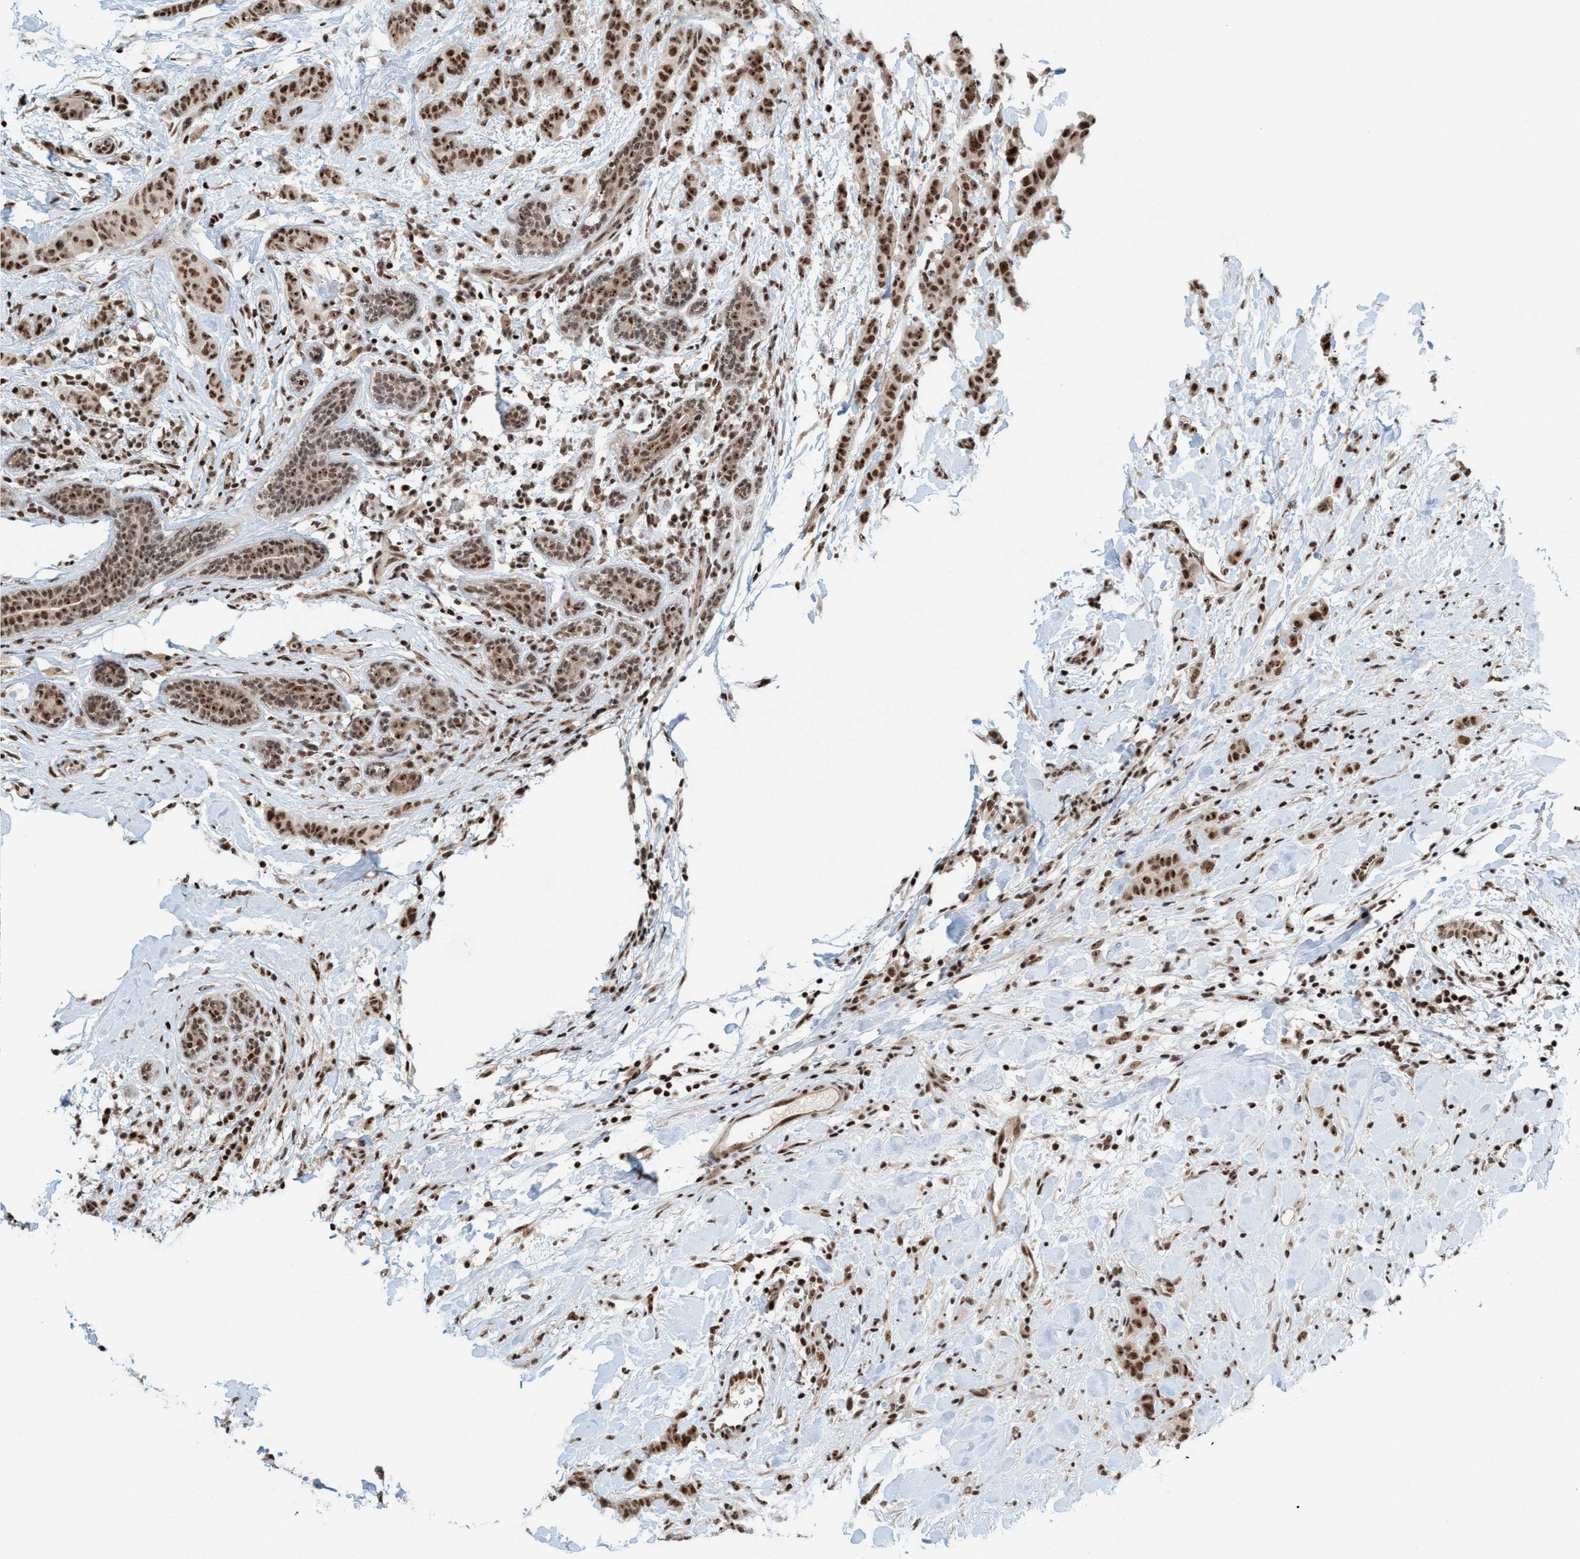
{"staining": {"intensity": "strong", "quantity": ">75%", "location": "nuclear"}, "tissue": "breast cancer", "cell_type": "Tumor cells", "image_type": "cancer", "snomed": [{"axis": "morphology", "description": "Normal tissue, NOS"}, {"axis": "morphology", "description": "Duct carcinoma"}, {"axis": "topography", "description": "Breast"}], "caption": "Protein expression analysis of breast infiltrating ductal carcinoma exhibits strong nuclear expression in about >75% of tumor cells.", "gene": "SMCR8", "patient": {"sex": "female", "age": 40}}